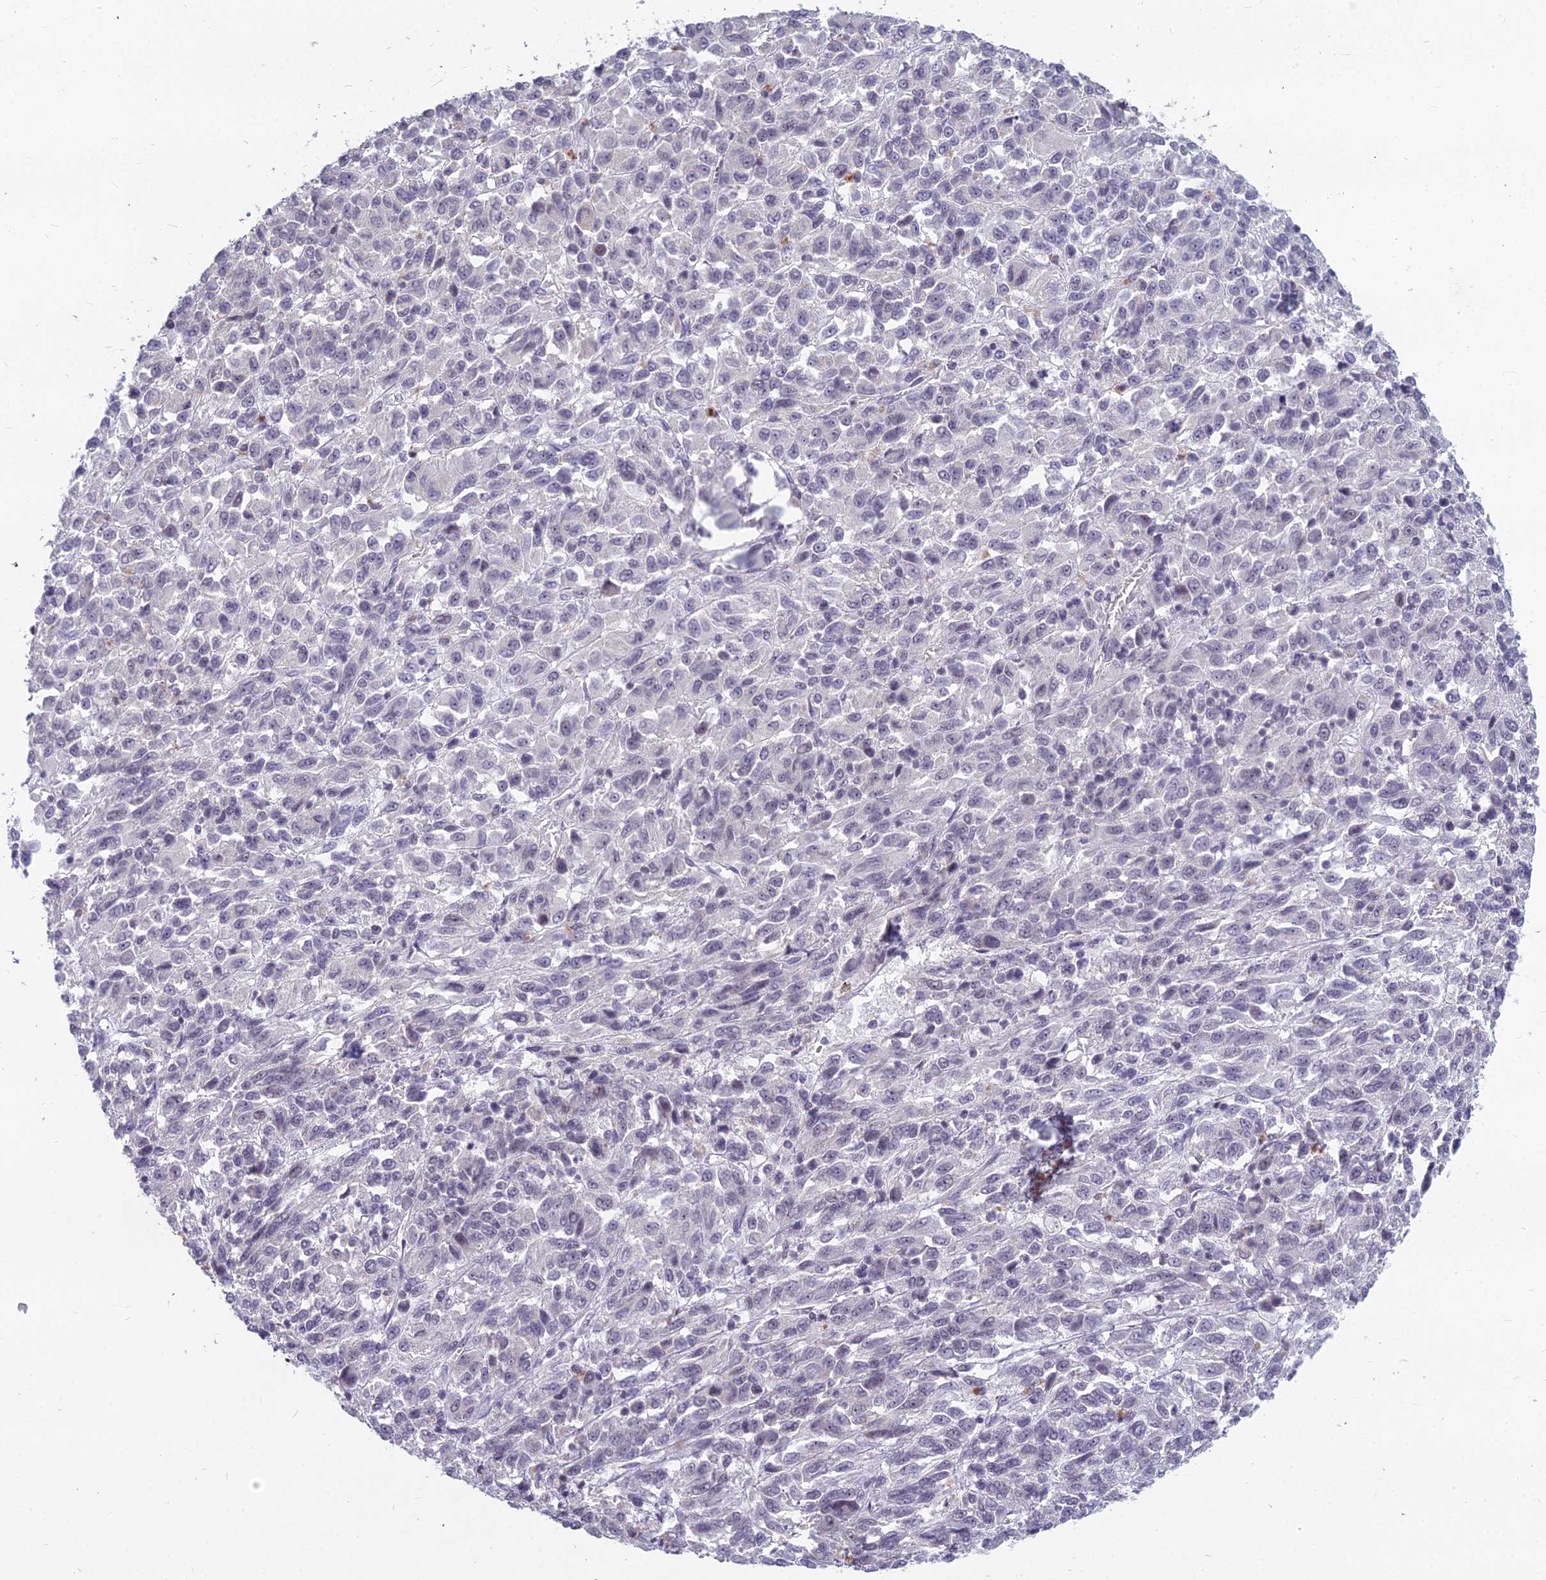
{"staining": {"intensity": "negative", "quantity": "none", "location": "none"}, "tissue": "melanoma", "cell_type": "Tumor cells", "image_type": "cancer", "snomed": [{"axis": "morphology", "description": "Malignant melanoma, Metastatic site"}, {"axis": "topography", "description": "Lung"}], "caption": "An image of human melanoma is negative for staining in tumor cells.", "gene": "KAT7", "patient": {"sex": "male", "age": 64}}